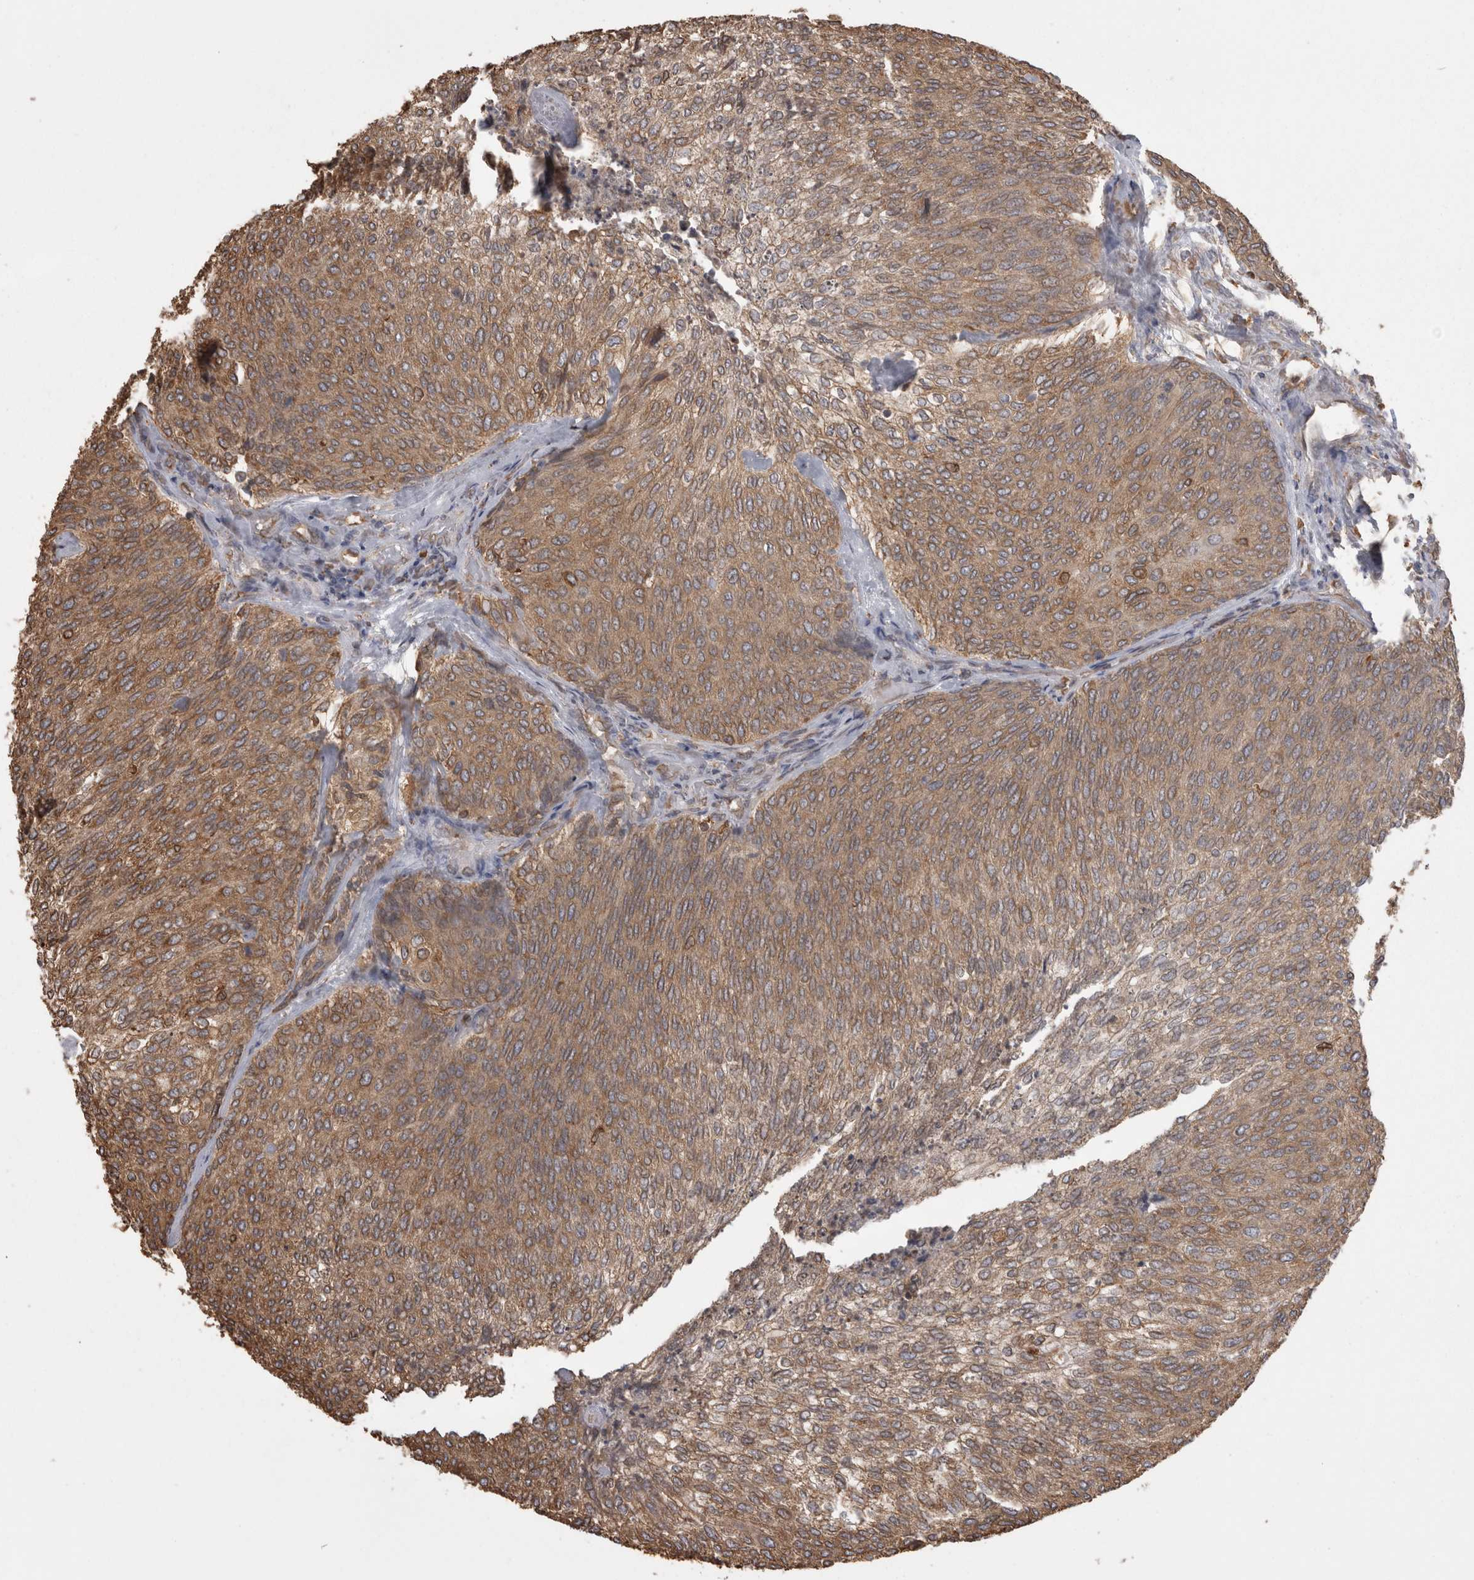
{"staining": {"intensity": "moderate", "quantity": ">75%", "location": "cytoplasmic/membranous"}, "tissue": "urothelial cancer", "cell_type": "Tumor cells", "image_type": "cancer", "snomed": [{"axis": "morphology", "description": "Urothelial carcinoma, Low grade"}, {"axis": "topography", "description": "Urinary bladder"}], "caption": "The image demonstrates staining of low-grade urothelial carcinoma, revealing moderate cytoplasmic/membranous protein staining (brown color) within tumor cells.", "gene": "PON2", "patient": {"sex": "female", "age": 79}}